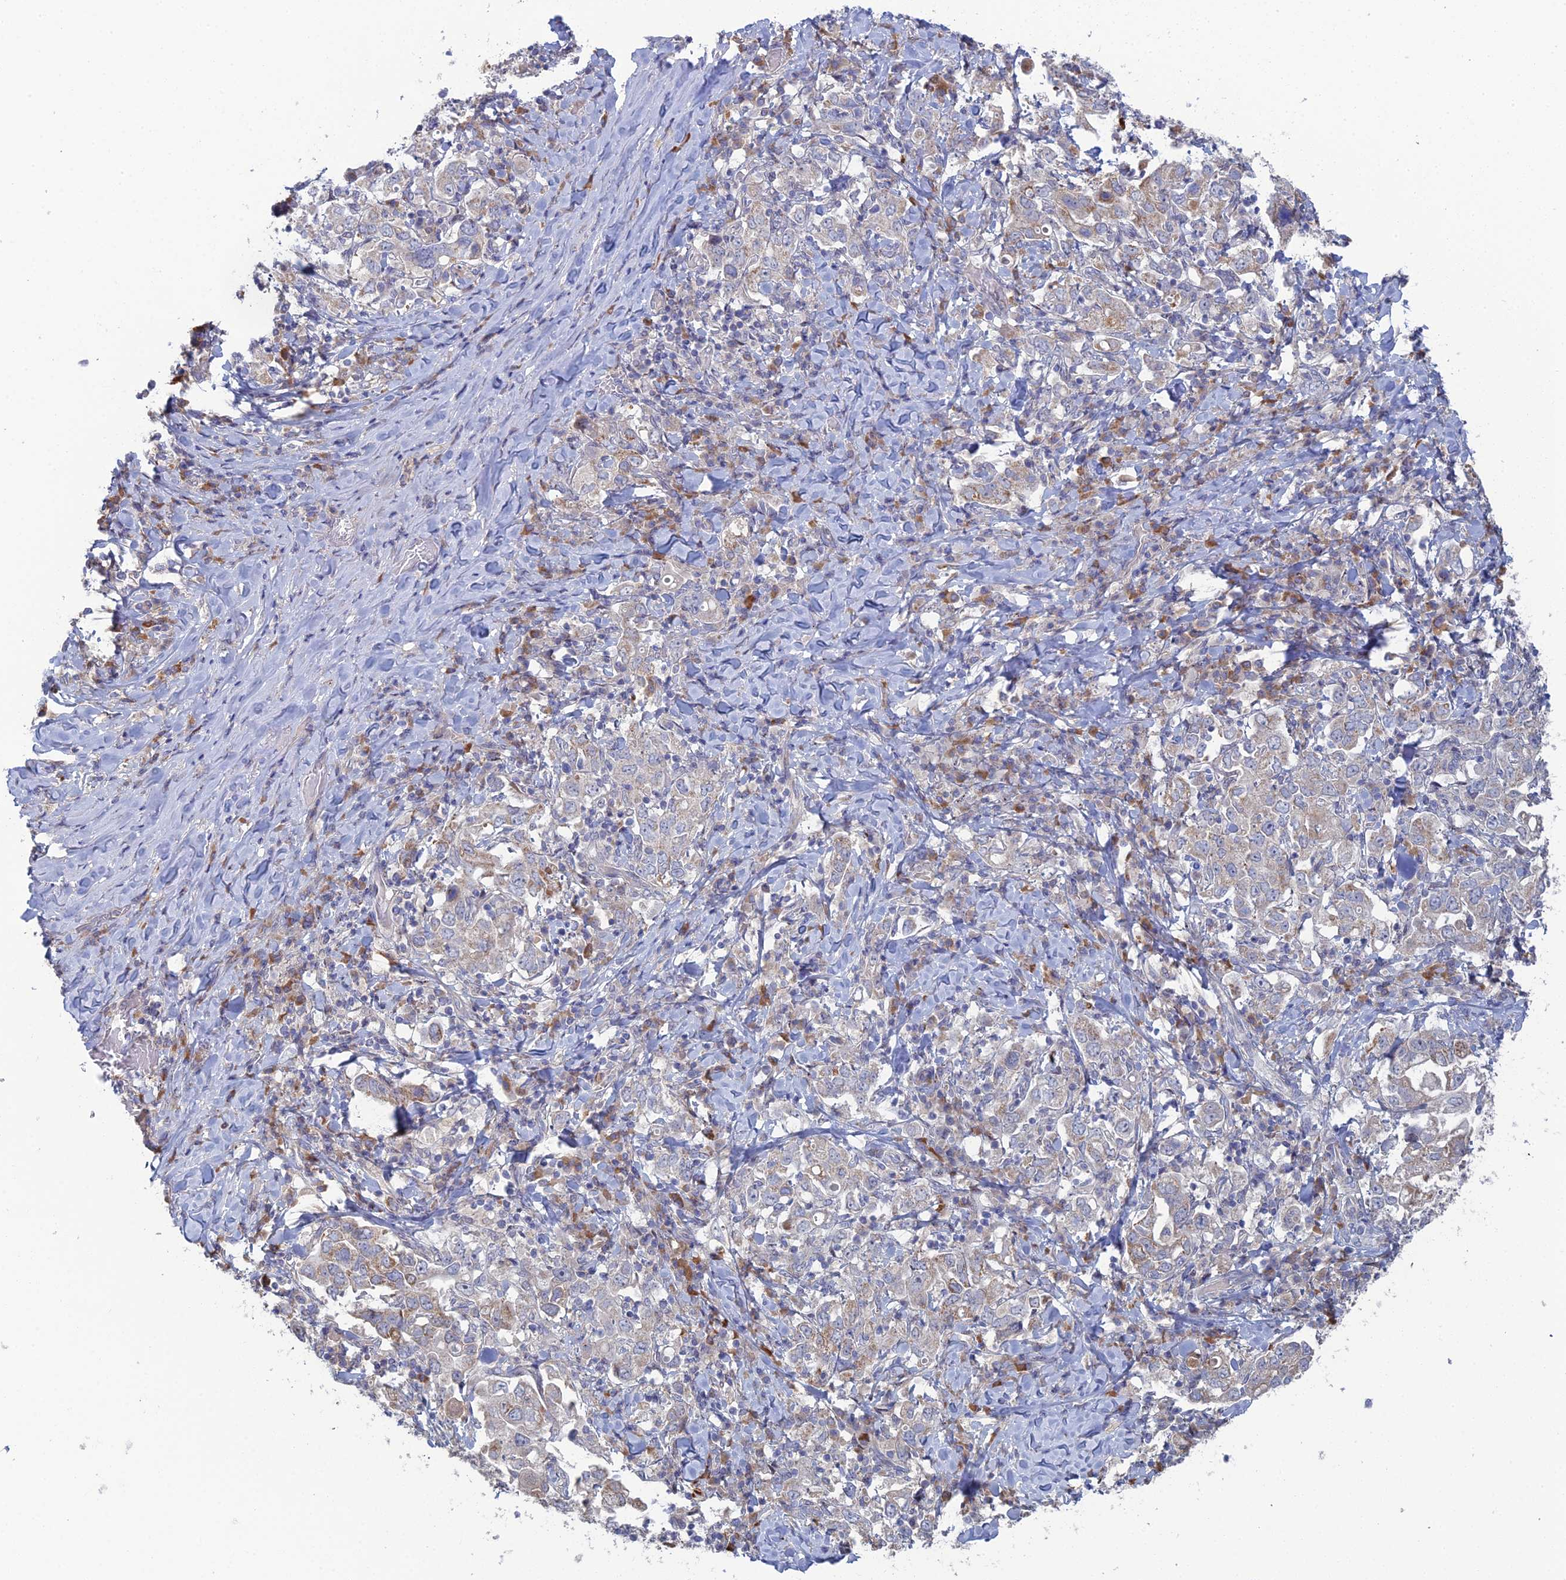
{"staining": {"intensity": "moderate", "quantity": "<25%", "location": "cytoplasmic/membranous"}, "tissue": "stomach cancer", "cell_type": "Tumor cells", "image_type": "cancer", "snomed": [{"axis": "morphology", "description": "Adenocarcinoma, NOS"}, {"axis": "topography", "description": "Stomach, upper"}], "caption": "Immunohistochemical staining of adenocarcinoma (stomach) displays moderate cytoplasmic/membranous protein positivity in approximately <25% of tumor cells.", "gene": "ARL16", "patient": {"sex": "male", "age": 62}}